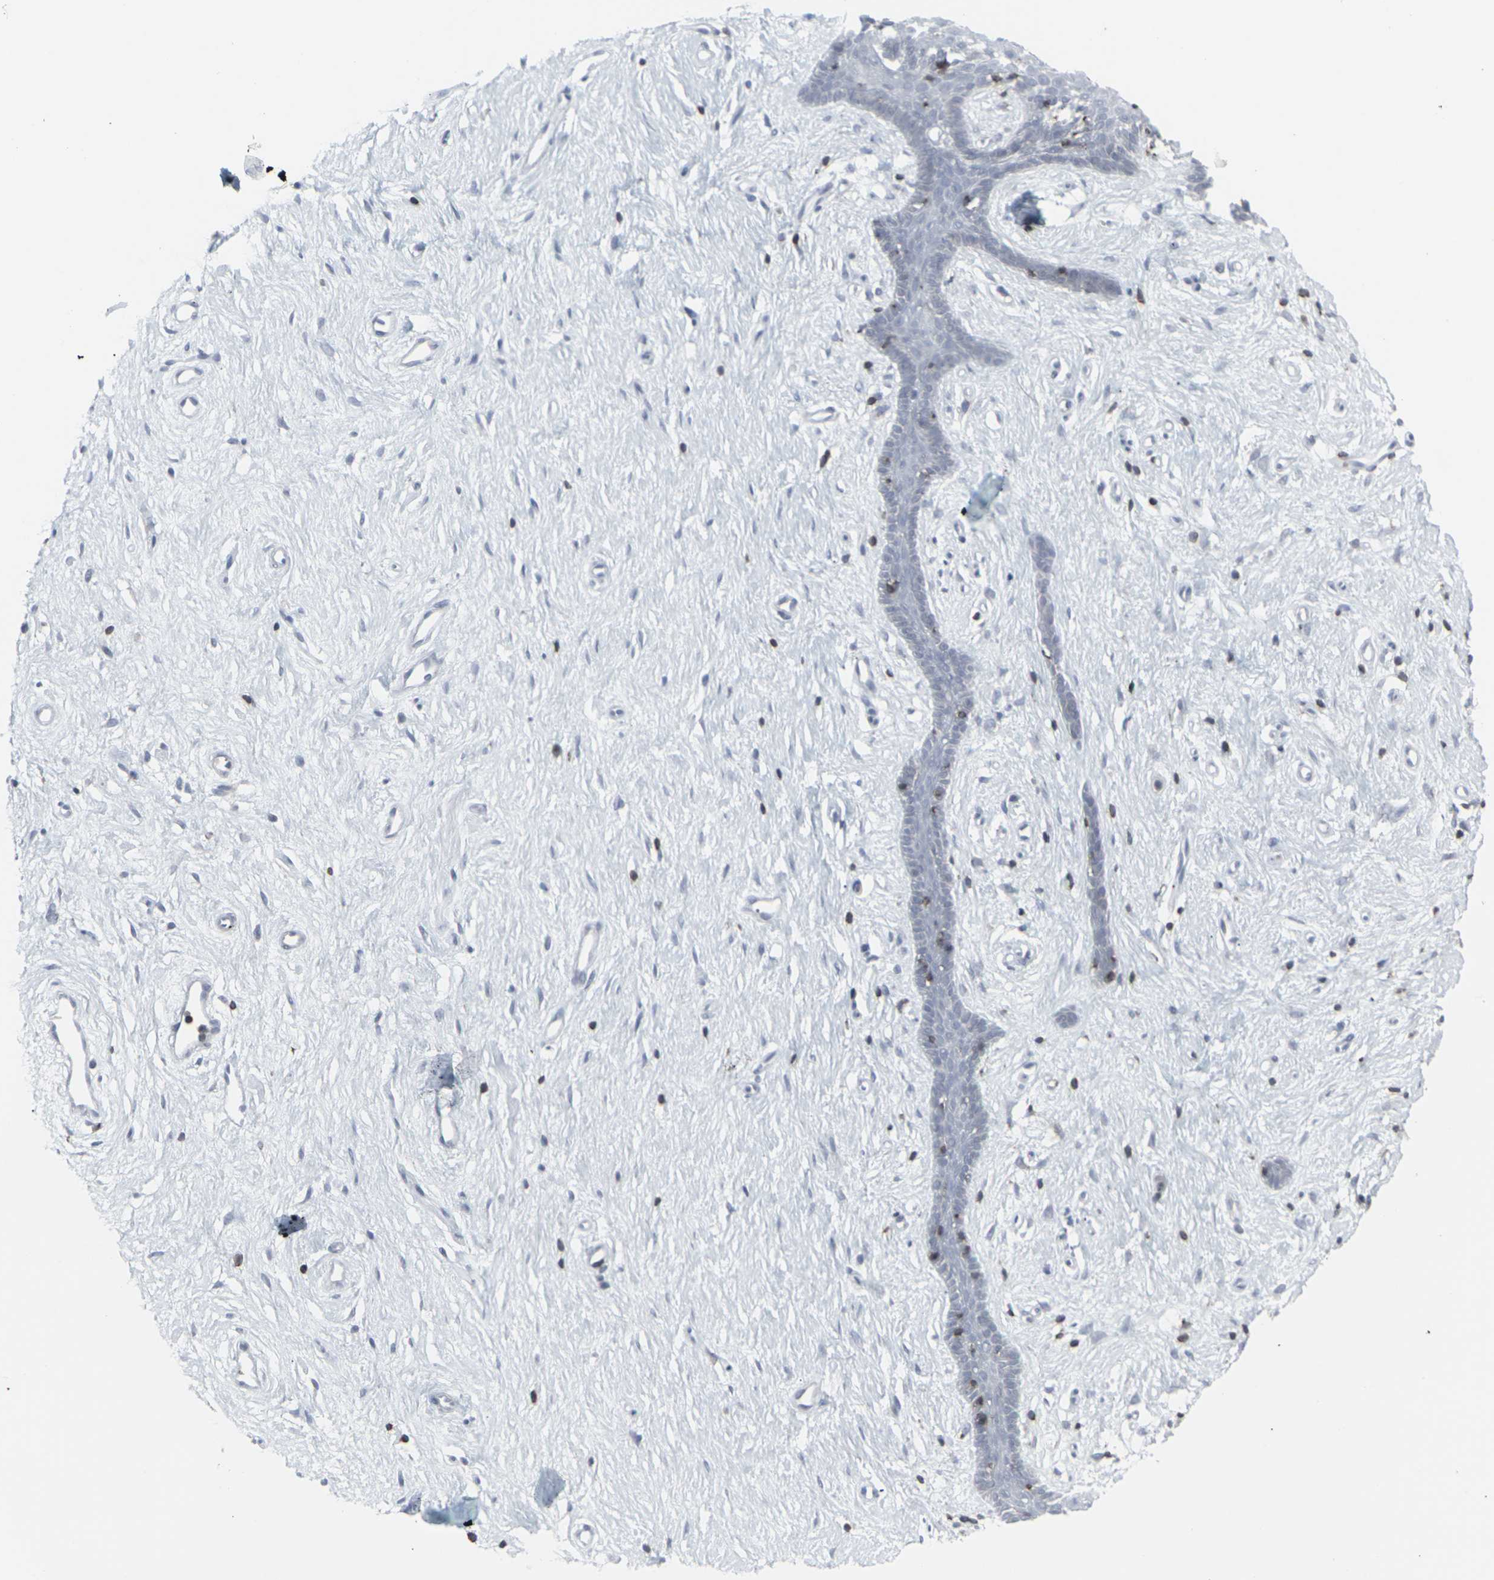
{"staining": {"intensity": "negative", "quantity": "none", "location": "none"}, "tissue": "vagina", "cell_type": "Squamous epithelial cells", "image_type": "normal", "snomed": [{"axis": "morphology", "description": "Normal tissue, NOS"}, {"axis": "topography", "description": "Vagina"}], "caption": "An immunohistochemistry (IHC) image of benign vagina is shown. There is no staining in squamous epithelial cells of vagina.", "gene": "APOBEC2", "patient": {"sex": "female", "age": 44}}